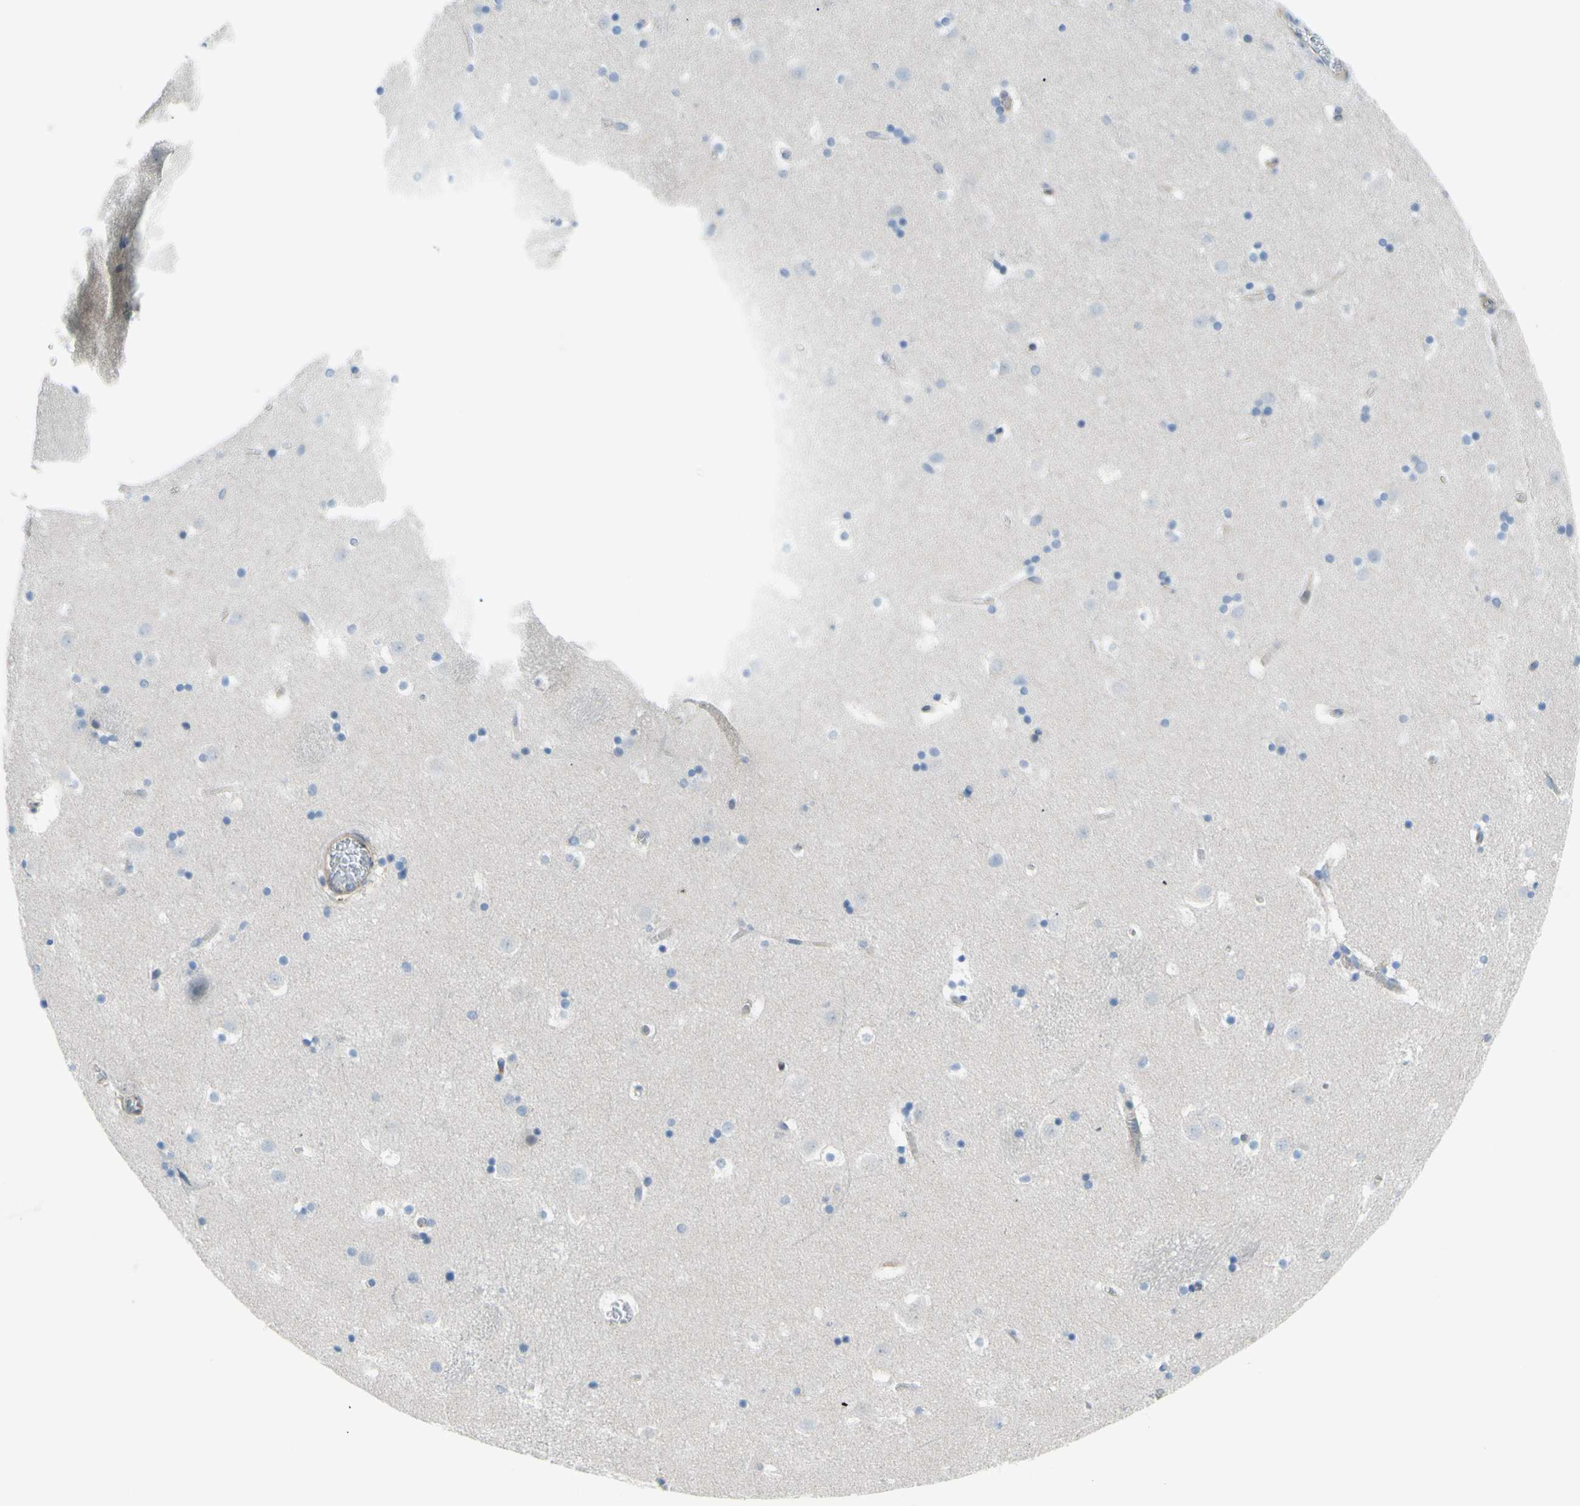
{"staining": {"intensity": "negative", "quantity": "none", "location": "none"}, "tissue": "caudate", "cell_type": "Glial cells", "image_type": "normal", "snomed": [{"axis": "morphology", "description": "Normal tissue, NOS"}, {"axis": "topography", "description": "Lateral ventricle wall"}], "caption": "An image of human caudate is negative for staining in glial cells. (DAB (3,3'-diaminobenzidine) immunohistochemistry (IHC) visualized using brightfield microscopy, high magnification).", "gene": "PAK2", "patient": {"sex": "male", "age": 45}}